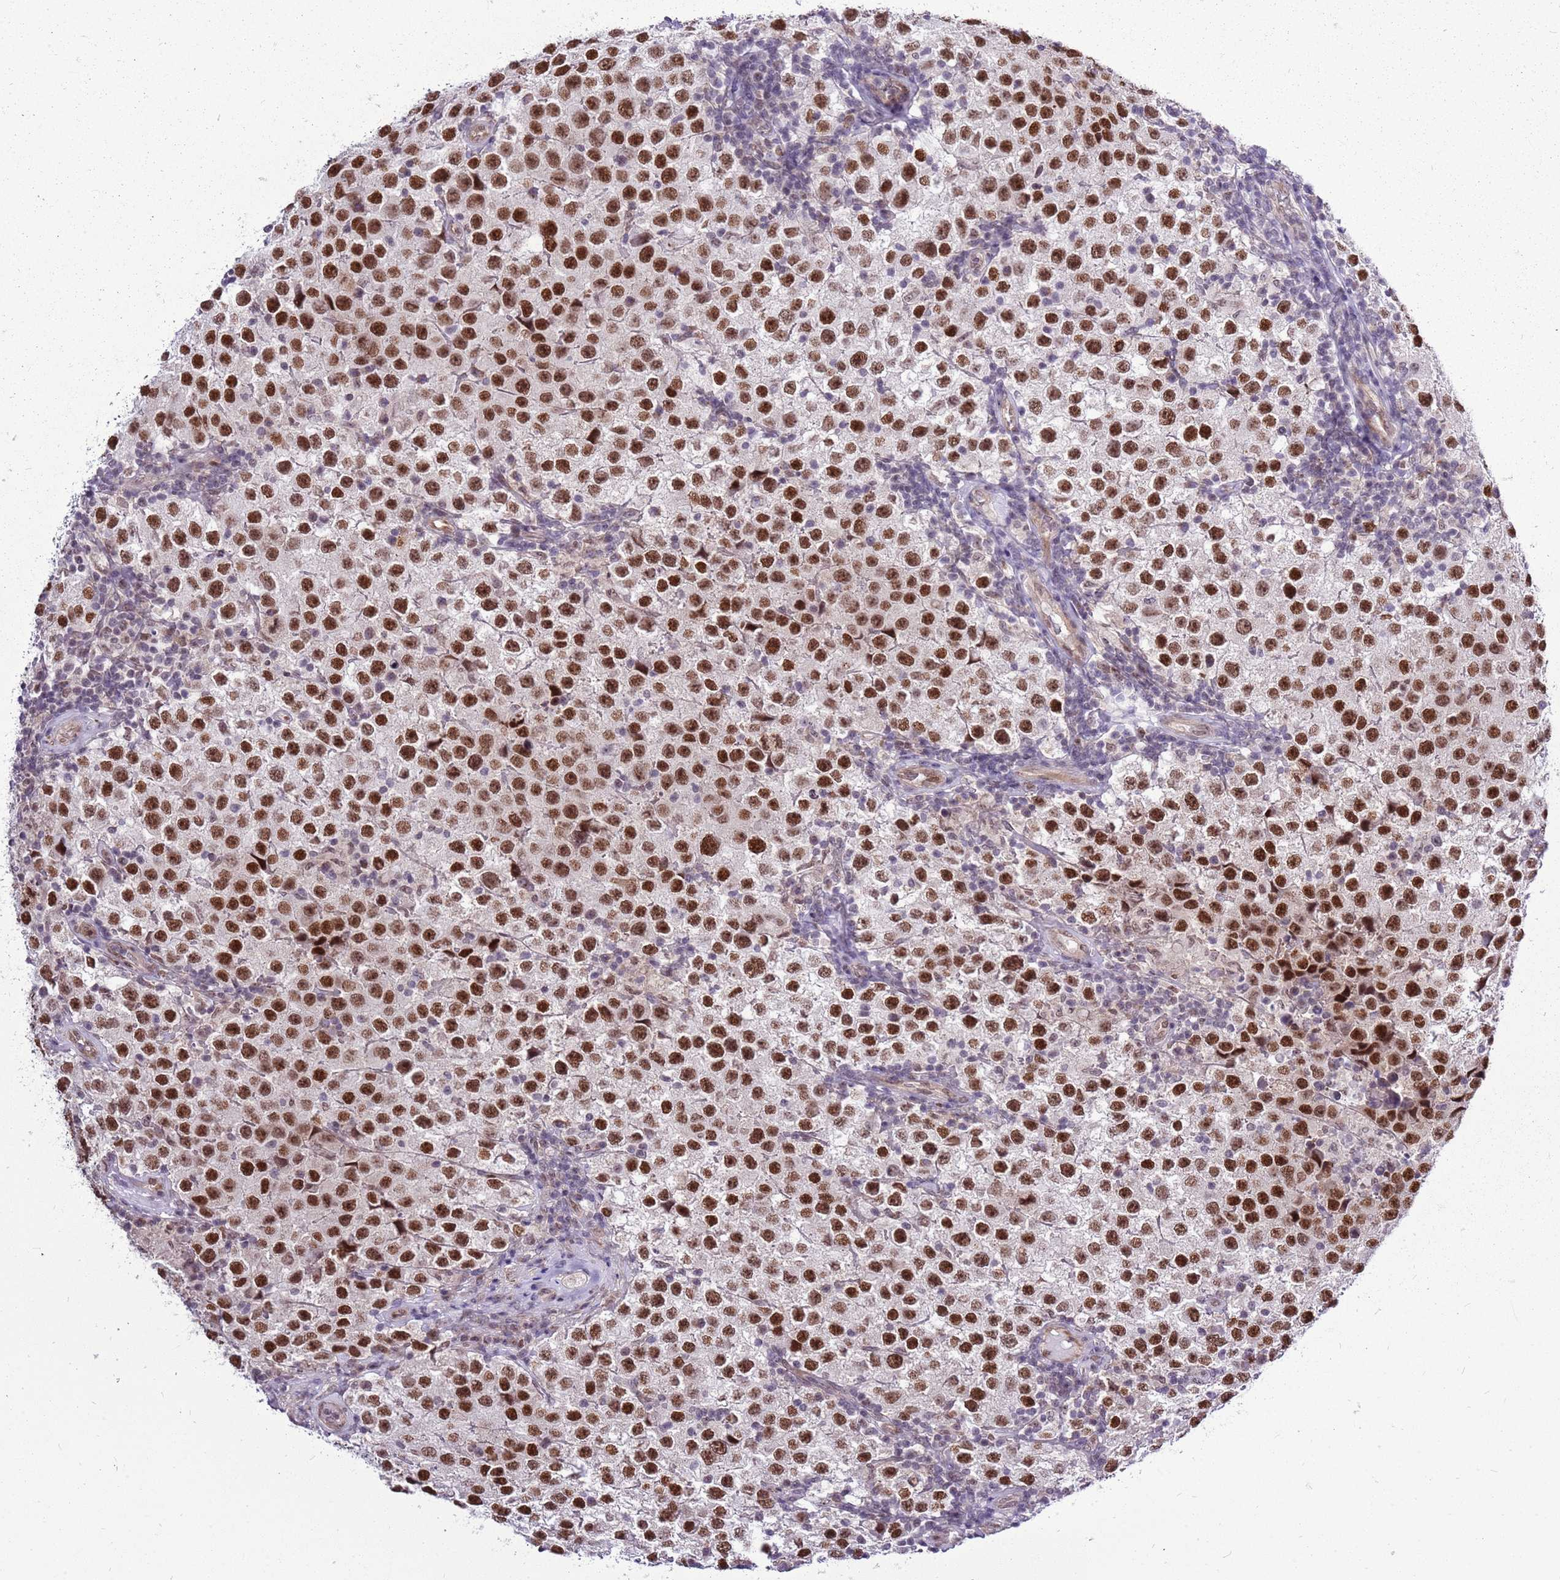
{"staining": {"intensity": "strong", "quantity": ">75%", "location": "nuclear"}, "tissue": "testis cancer", "cell_type": "Tumor cells", "image_type": "cancer", "snomed": [{"axis": "morphology", "description": "Seminoma, NOS"}, {"axis": "morphology", "description": "Carcinoma, Embryonal, NOS"}, {"axis": "topography", "description": "Testis"}], "caption": "A brown stain labels strong nuclear expression of a protein in seminoma (testis) tumor cells.", "gene": "CCDC166", "patient": {"sex": "male", "age": 41}}